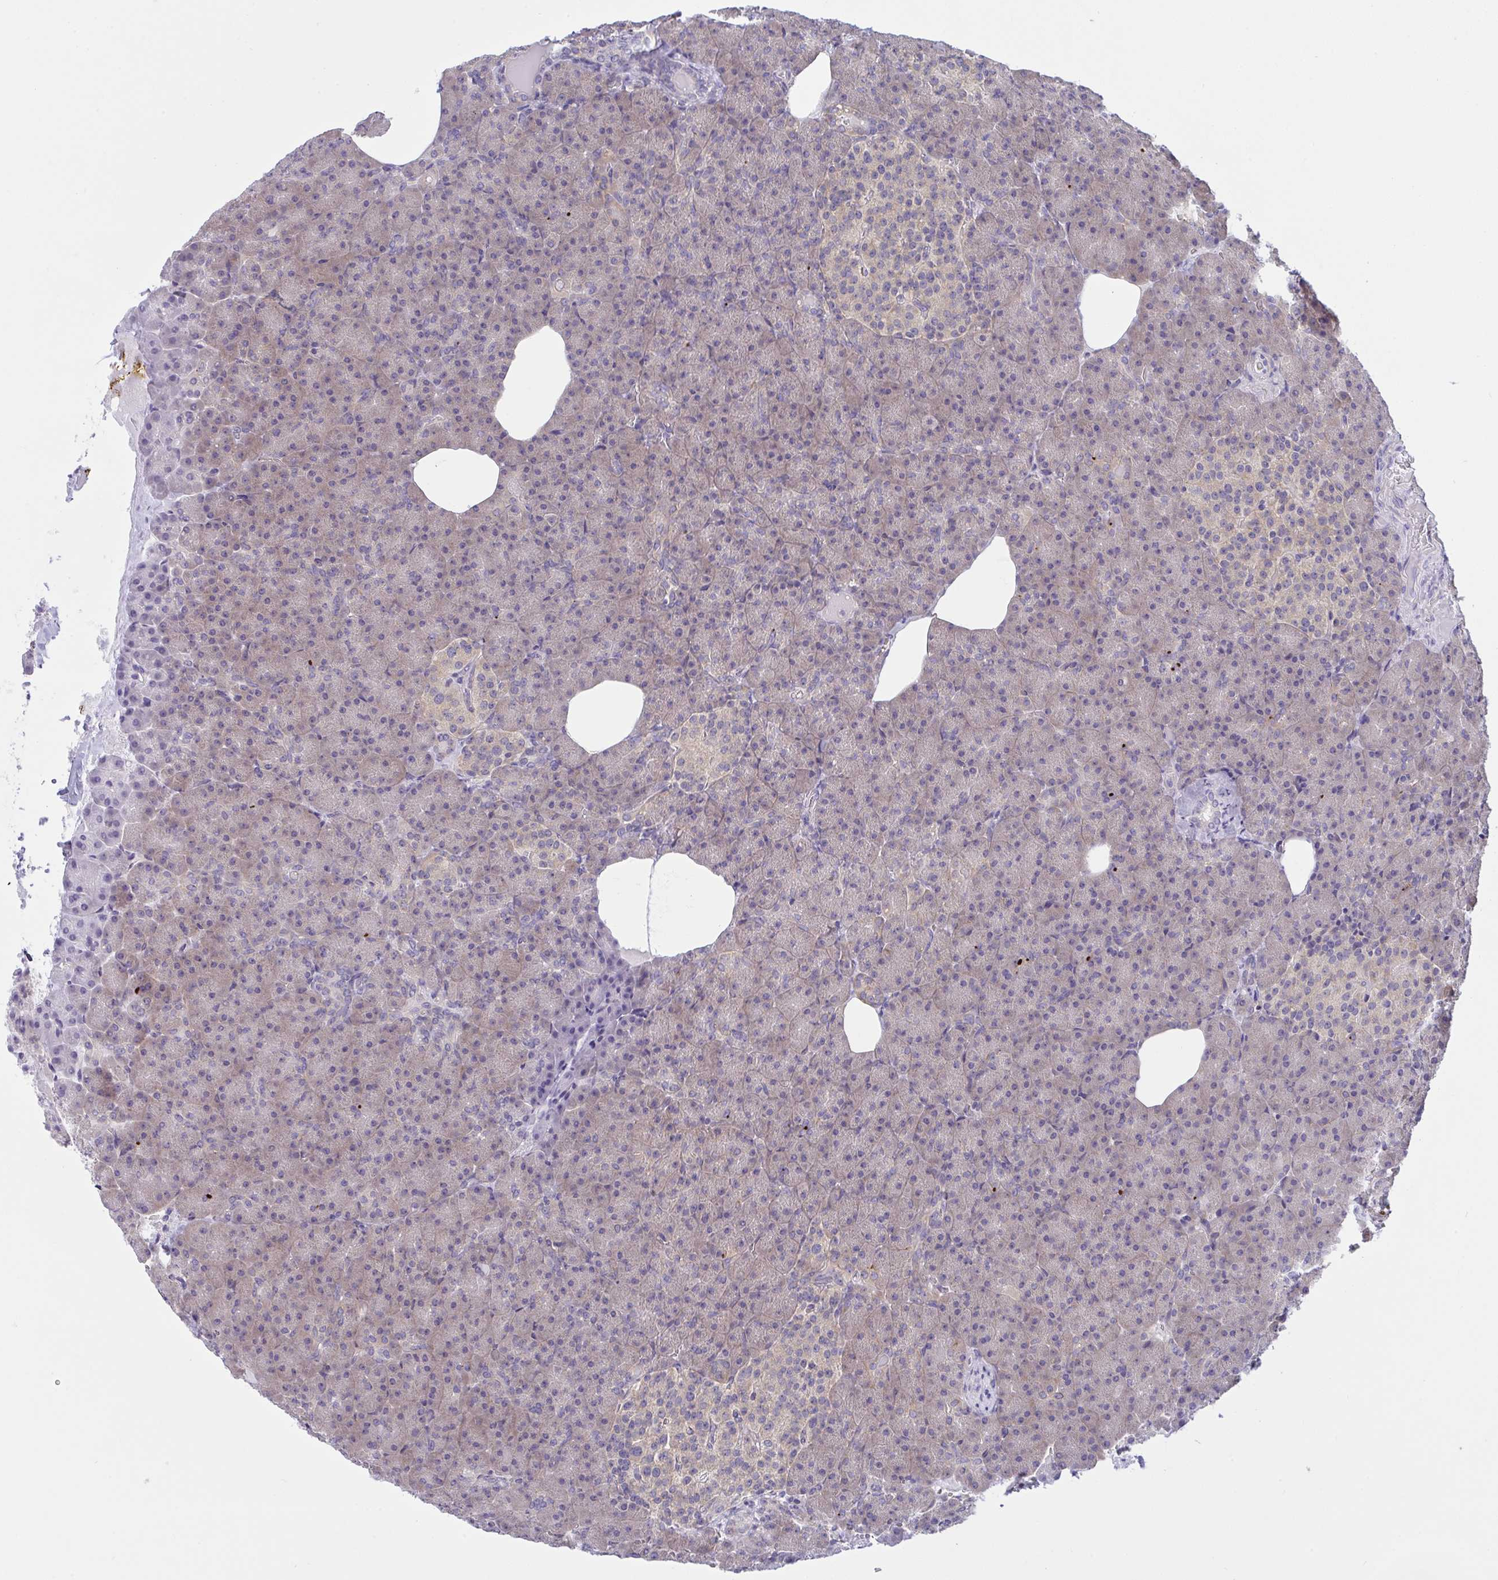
{"staining": {"intensity": "weak", "quantity": "25%-75%", "location": "cytoplasmic/membranous"}, "tissue": "pancreas", "cell_type": "Exocrine glandular cells", "image_type": "normal", "snomed": [{"axis": "morphology", "description": "Normal tissue, NOS"}, {"axis": "topography", "description": "Pancreas"}], "caption": "IHC (DAB (3,3'-diaminobenzidine)) staining of unremarkable pancreas demonstrates weak cytoplasmic/membranous protein positivity in about 25%-75% of exocrine glandular cells. The protein of interest is shown in brown color, while the nuclei are stained blue.", "gene": "TMEM41A", "patient": {"sex": "female", "age": 74}}